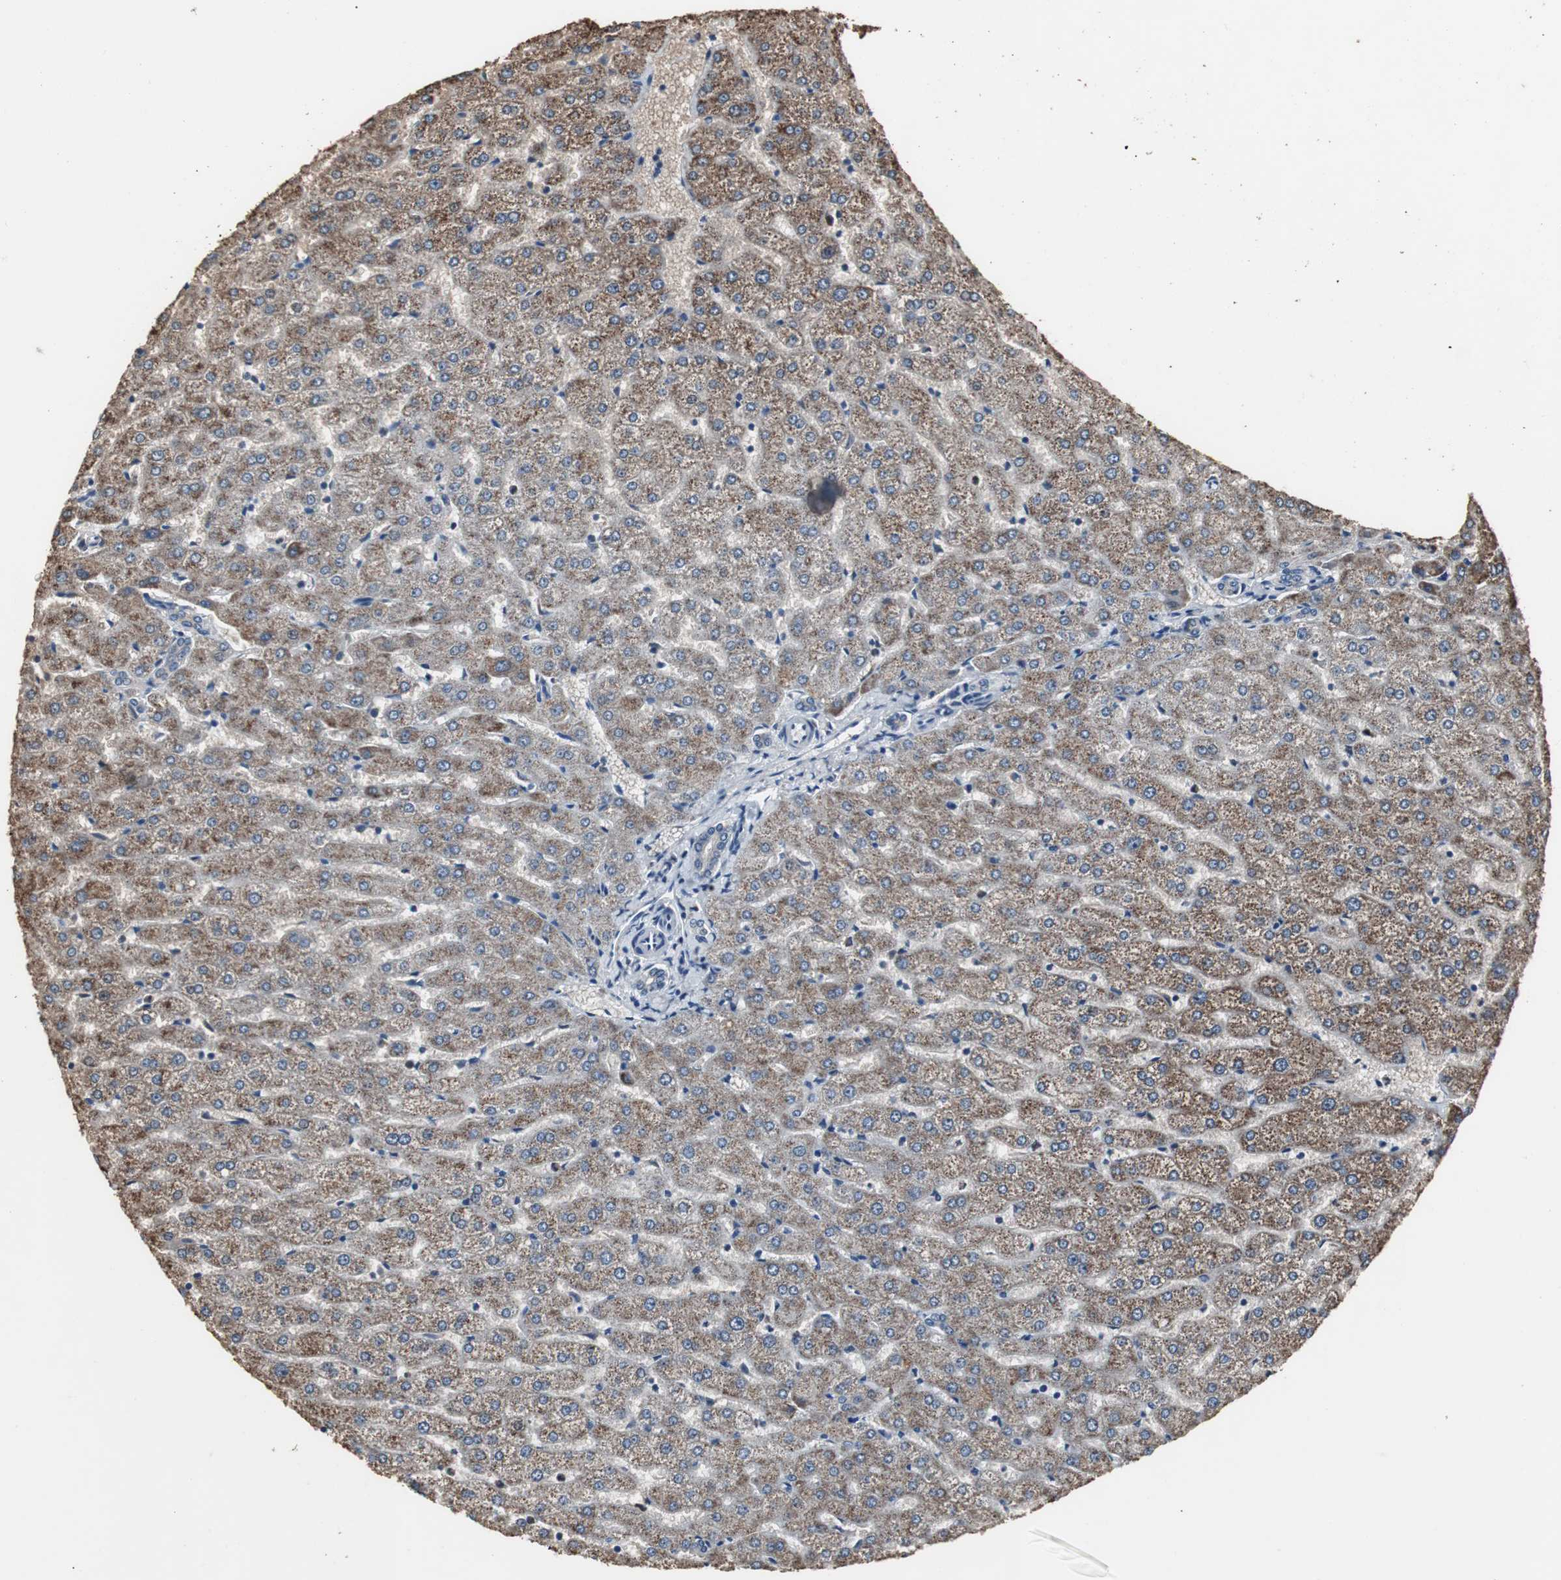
{"staining": {"intensity": "weak", "quantity": "25%-75%", "location": "cytoplasmic/membranous"}, "tissue": "liver", "cell_type": "Cholangiocytes", "image_type": "normal", "snomed": [{"axis": "morphology", "description": "Normal tissue, NOS"}, {"axis": "morphology", "description": "Fibrosis, NOS"}, {"axis": "topography", "description": "Liver"}], "caption": "The micrograph reveals staining of normal liver, revealing weak cytoplasmic/membranous protein positivity (brown color) within cholangiocytes. (DAB IHC, brown staining for protein, blue staining for nuclei).", "gene": "NCF2", "patient": {"sex": "female", "age": 29}}